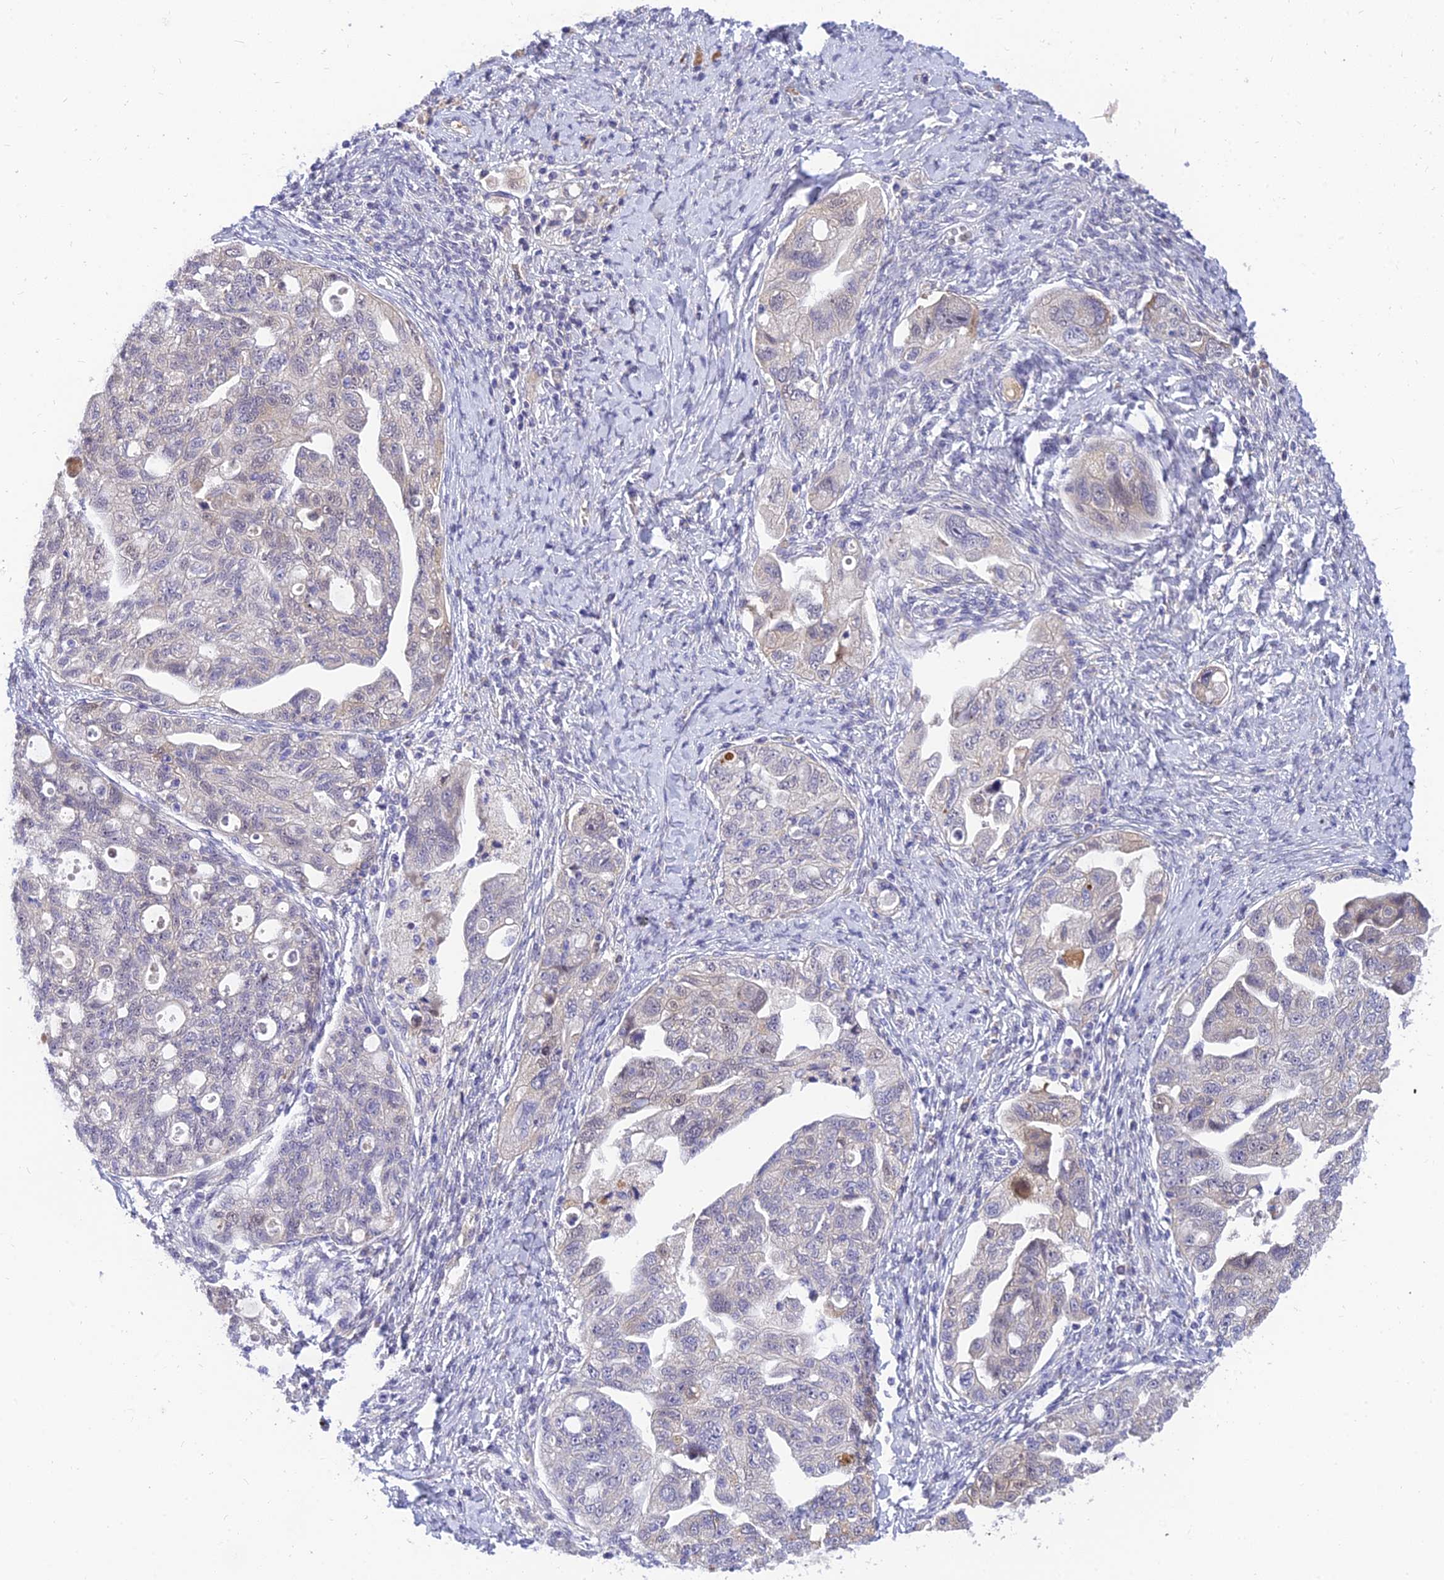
{"staining": {"intensity": "negative", "quantity": "none", "location": "none"}, "tissue": "ovarian cancer", "cell_type": "Tumor cells", "image_type": "cancer", "snomed": [{"axis": "morphology", "description": "Carcinoma, NOS"}, {"axis": "morphology", "description": "Cystadenocarcinoma, serous, NOS"}, {"axis": "topography", "description": "Ovary"}], "caption": "Tumor cells show no significant protein staining in serous cystadenocarcinoma (ovarian).", "gene": "ANKS4B", "patient": {"sex": "female", "age": 69}}